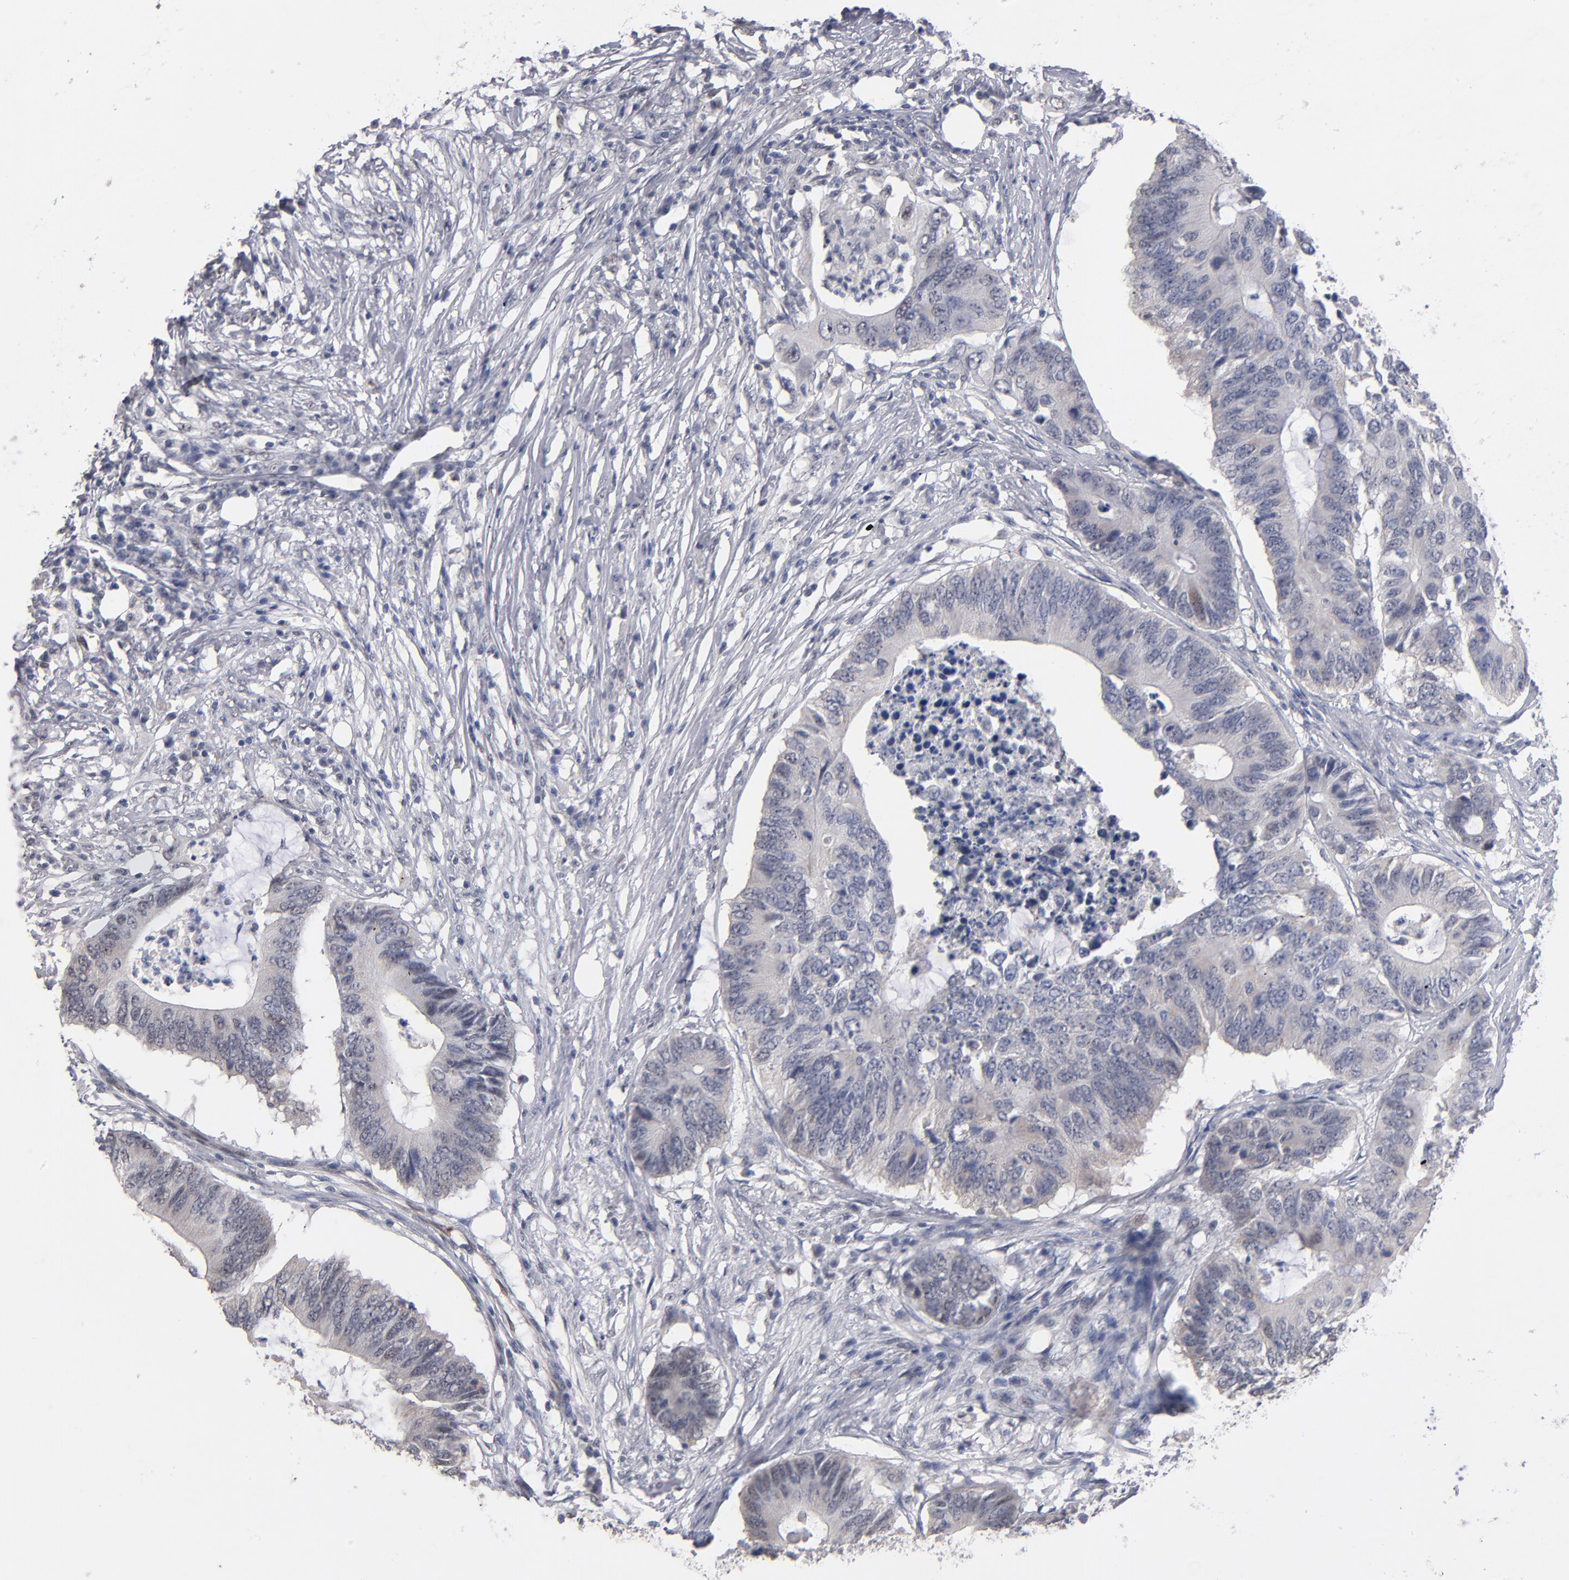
{"staining": {"intensity": "negative", "quantity": "none", "location": "none"}, "tissue": "colorectal cancer", "cell_type": "Tumor cells", "image_type": "cancer", "snomed": [{"axis": "morphology", "description": "Adenocarcinoma, NOS"}, {"axis": "topography", "description": "Colon"}], "caption": "IHC of human colorectal cancer reveals no positivity in tumor cells.", "gene": "MN1", "patient": {"sex": "male", "age": 71}}